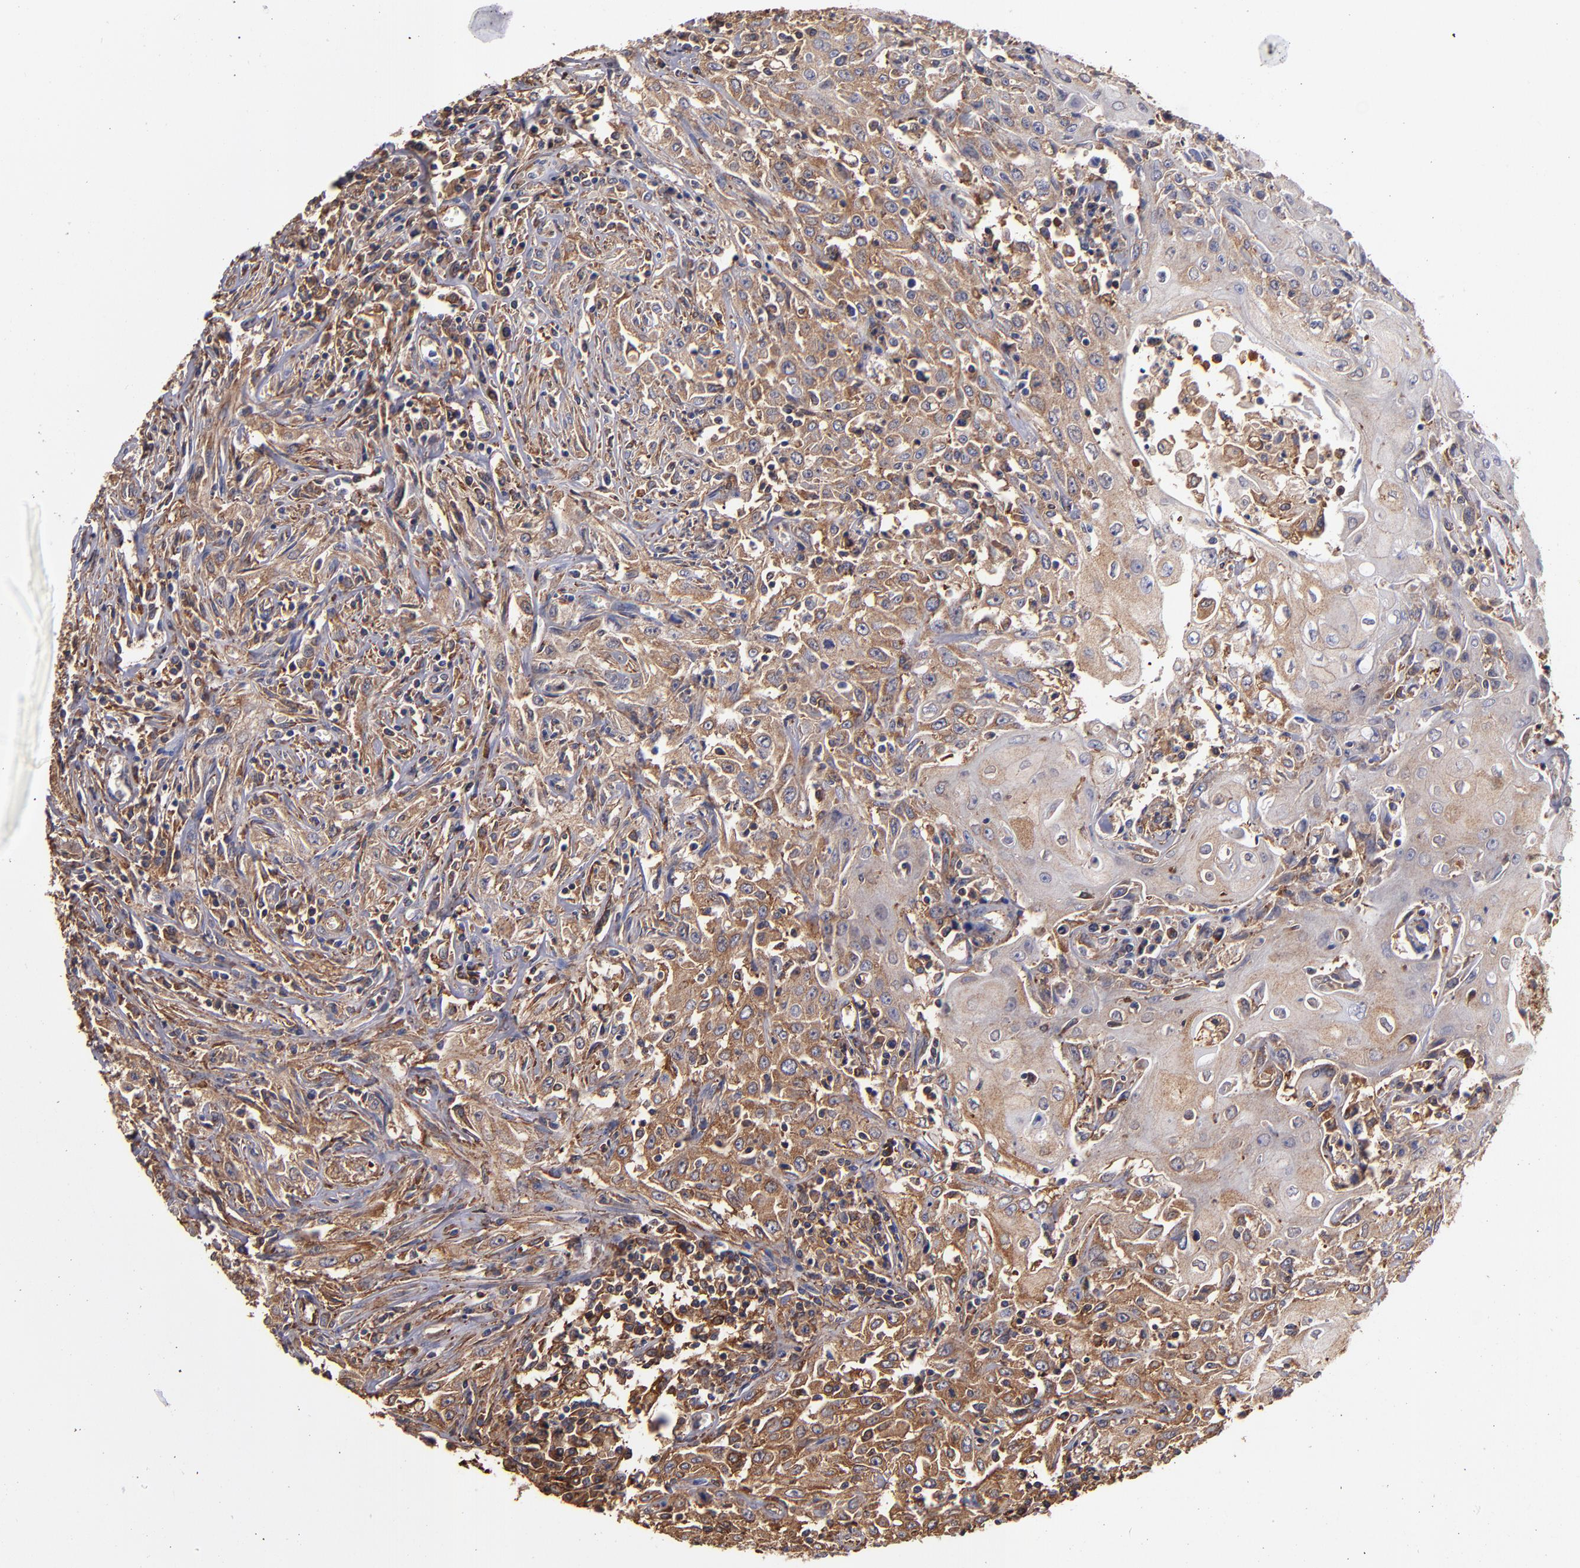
{"staining": {"intensity": "weak", "quantity": ">75%", "location": "cytoplasmic/membranous"}, "tissue": "head and neck cancer", "cell_type": "Tumor cells", "image_type": "cancer", "snomed": [{"axis": "morphology", "description": "Squamous cell carcinoma, NOS"}, {"axis": "topography", "description": "Oral tissue"}, {"axis": "topography", "description": "Head-Neck"}], "caption": "Protein staining displays weak cytoplasmic/membranous positivity in about >75% of tumor cells in head and neck squamous cell carcinoma.", "gene": "MVP", "patient": {"sex": "female", "age": 76}}